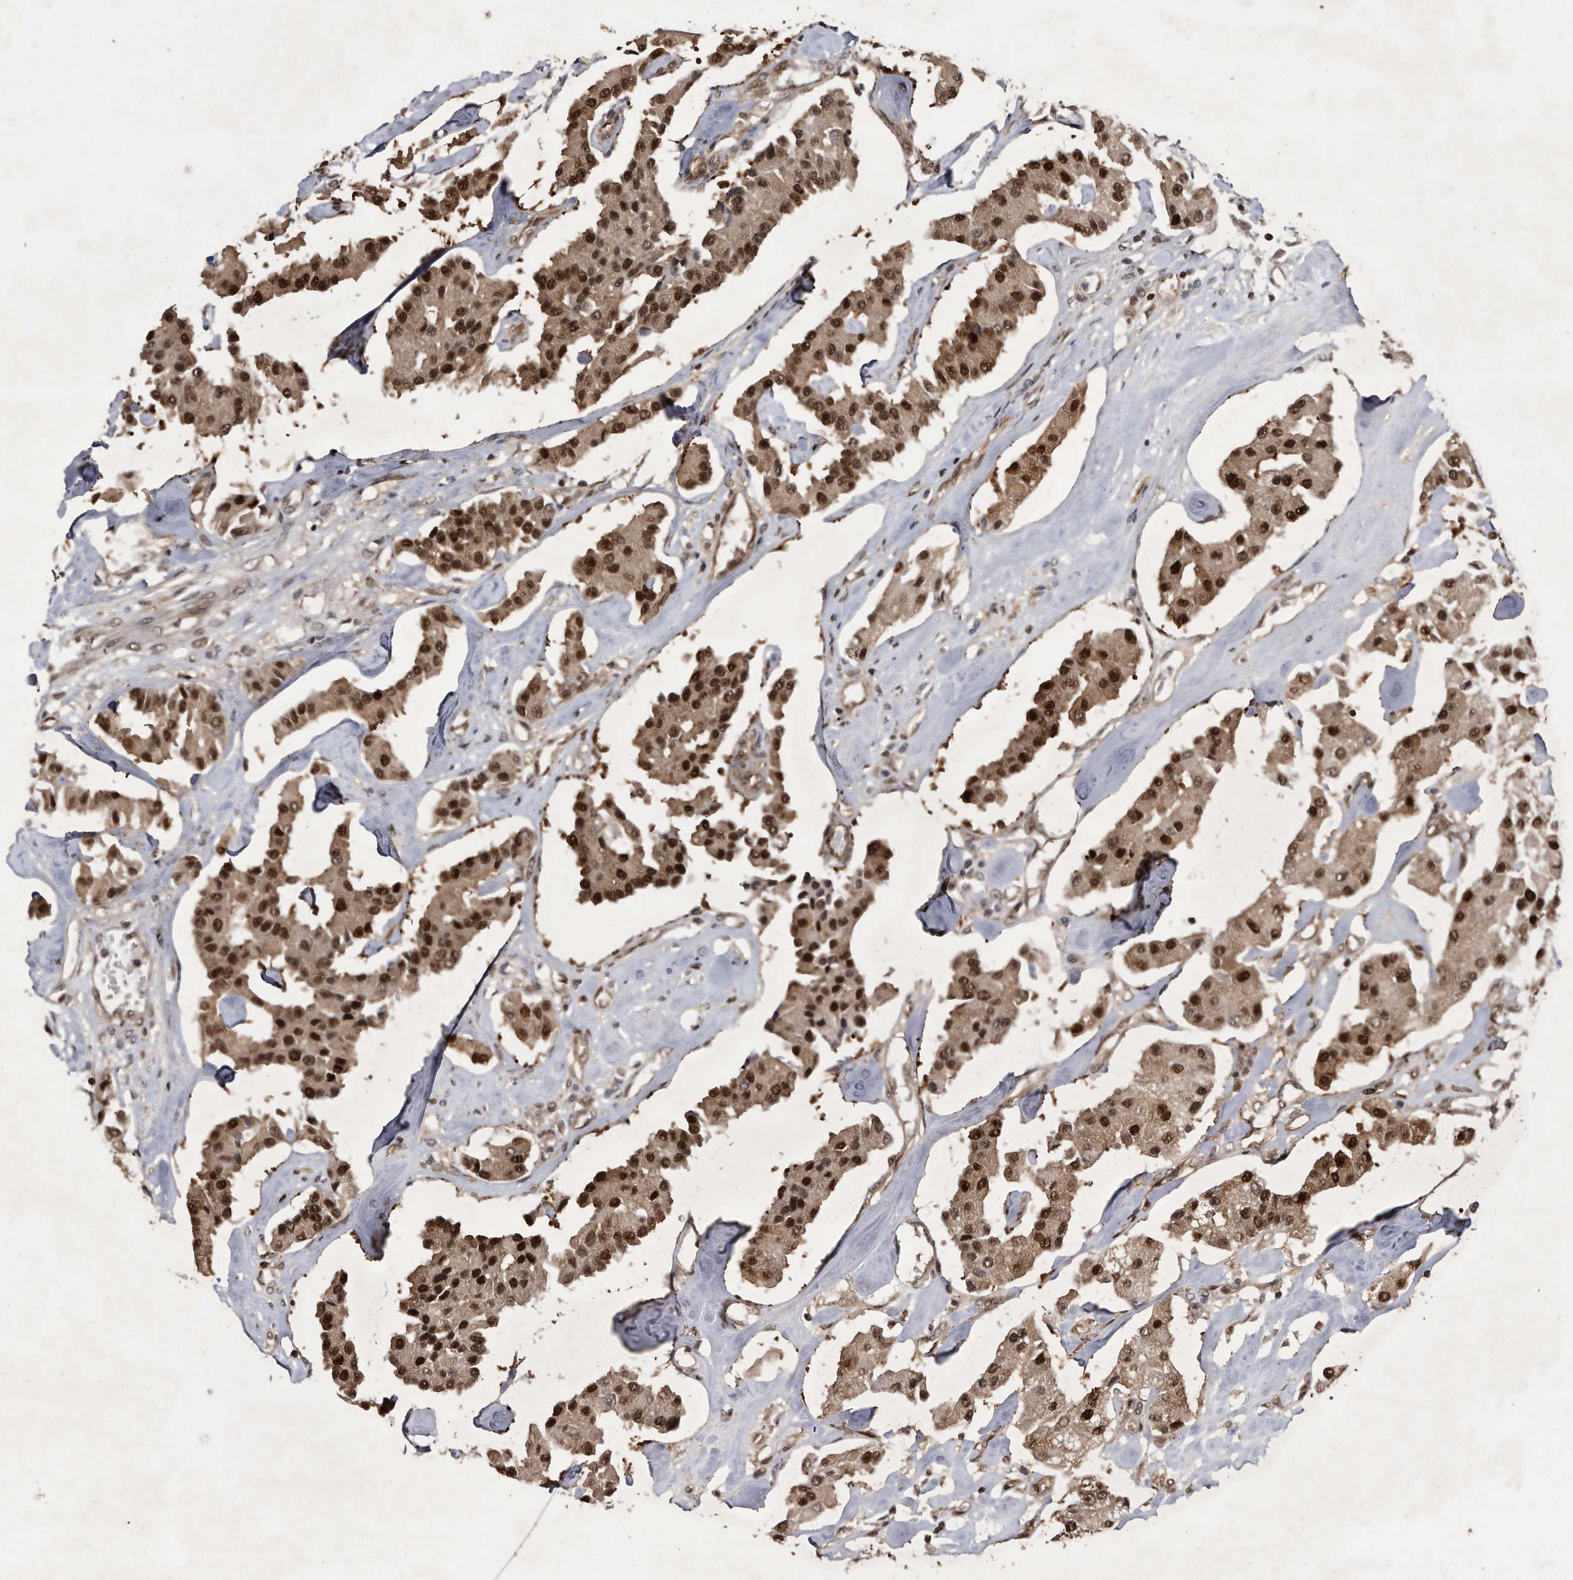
{"staining": {"intensity": "strong", "quantity": ">75%", "location": "nuclear"}, "tissue": "carcinoid", "cell_type": "Tumor cells", "image_type": "cancer", "snomed": [{"axis": "morphology", "description": "Carcinoid, malignant, NOS"}, {"axis": "topography", "description": "Pancreas"}], "caption": "Carcinoid stained for a protein exhibits strong nuclear positivity in tumor cells. (DAB = brown stain, brightfield microscopy at high magnification).", "gene": "RAD23B", "patient": {"sex": "male", "age": 41}}